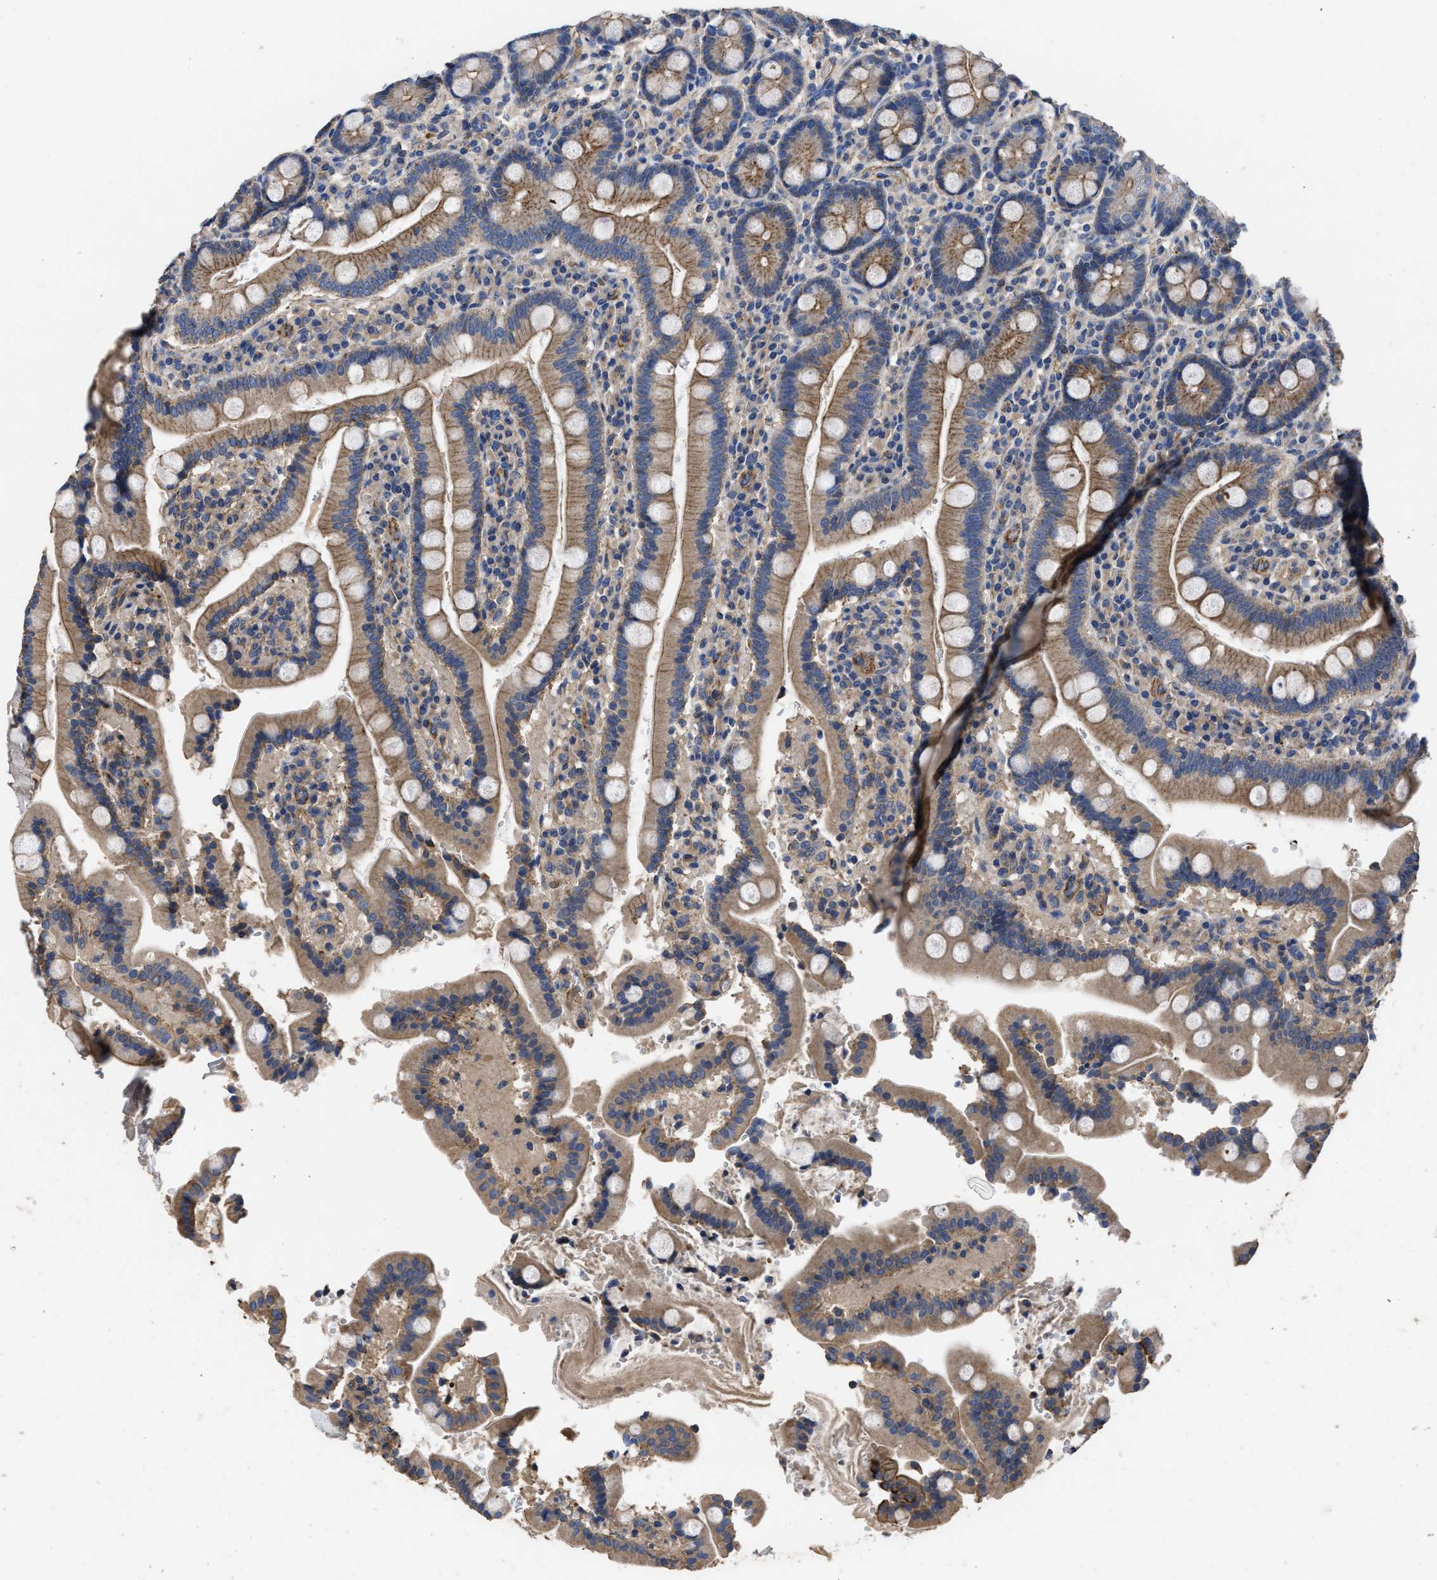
{"staining": {"intensity": "moderate", "quantity": ">75%", "location": "cytoplasmic/membranous"}, "tissue": "duodenum", "cell_type": "Glandular cells", "image_type": "normal", "snomed": [{"axis": "morphology", "description": "Normal tissue, NOS"}, {"axis": "topography", "description": "Small intestine, NOS"}], "caption": "Glandular cells show moderate cytoplasmic/membranous positivity in about >75% of cells in unremarkable duodenum. (DAB = brown stain, brightfield microscopy at high magnification).", "gene": "USP4", "patient": {"sex": "female", "age": 71}}